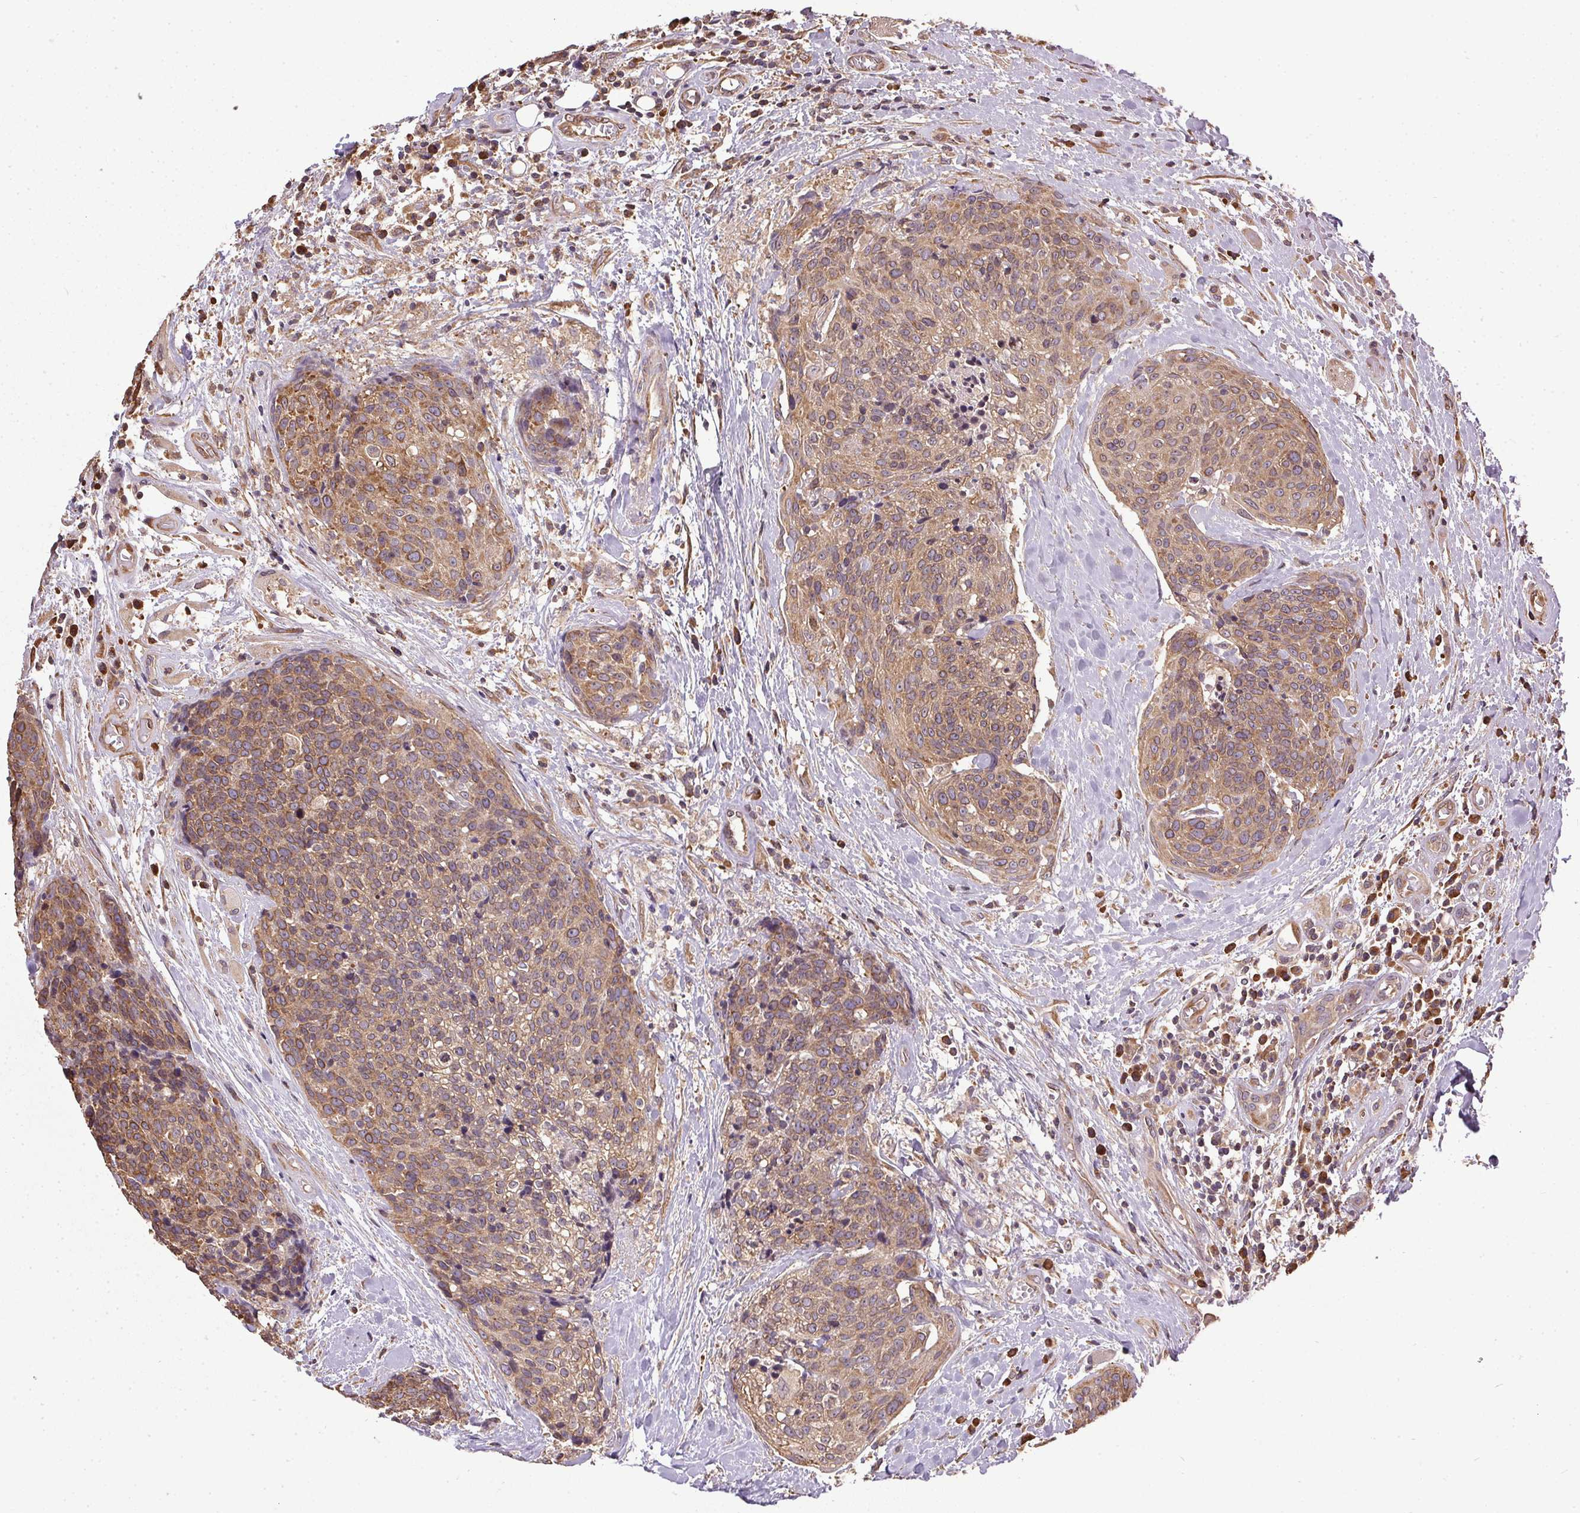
{"staining": {"intensity": "moderate", "quantity": ">75%", "location": "cytoplasmic/membranous"}, "tissue": "head and neck cancer", "cell_type": "Tumor cells", "image_type": "cancer", "snomed": [{"axis": "morphology", "description": "Squamous cell carcinoma, NOS"}, {"axis": "topography", "description": "Oral tissue"}, {"axis": "topography", "description": "Head-Neck"}], "caption": "Head and neck squamous cell carcinoma tissue reveals moderate cytoplasmic/membranous staining in about >75% of tumor cells", "gene": "EIF2S1", "patient": {"sex": "male", "age": 64}}